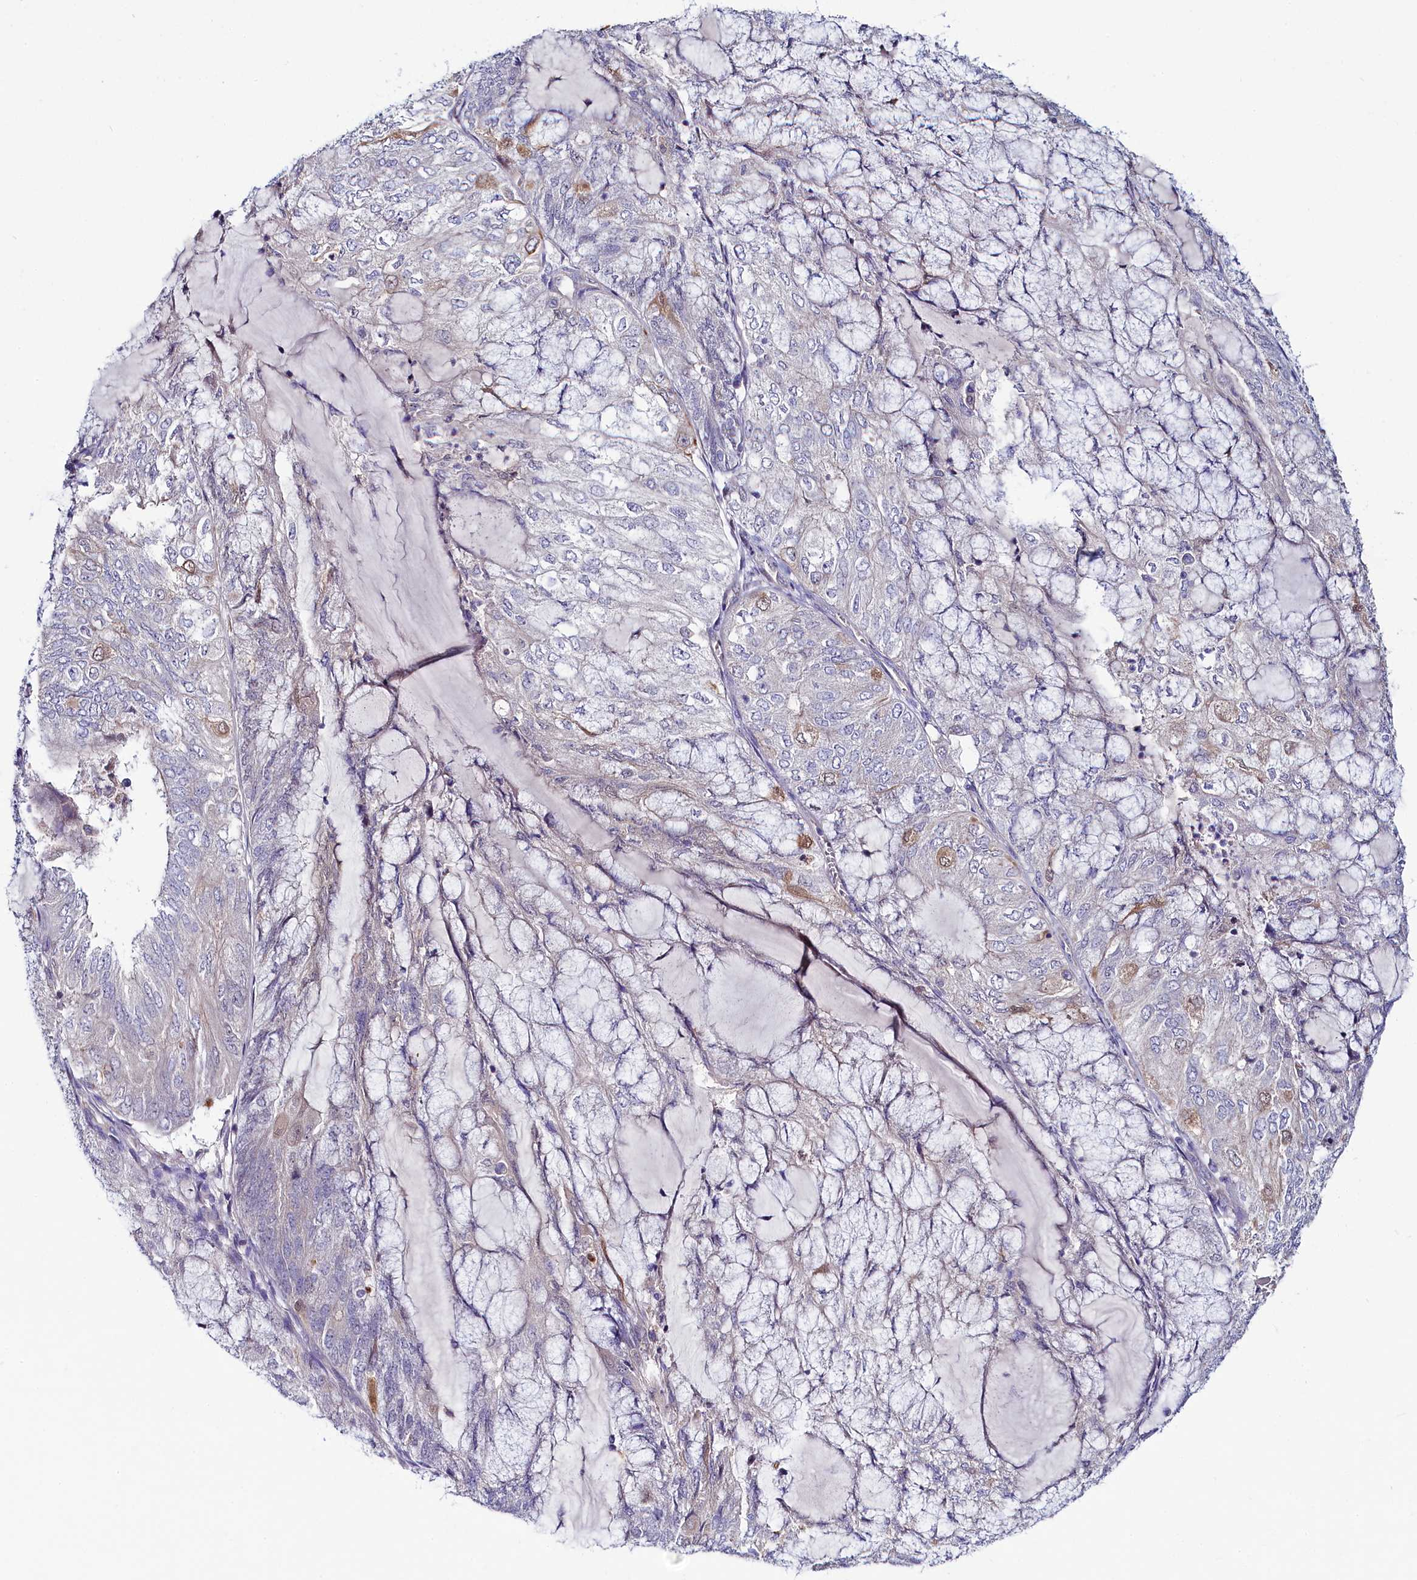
{"staining": {"intensity": "weak", "quantity": "<25%", "location": "cytoplasmic/membranous"}, "tissue": "endometrial cancer", "cell_type": "Tumor cells", "image_type": "cancer", "snomed": [{"axis": "morphology", "description": "Adenocarcinoma, NOS"}, {"axis": "topography", "description": "Endometrium"}], "caption": "This micrograph is of endometrial cancer stained with immunohistochemistry to label a protein in brown with the nuclei are counter-stained blue. There is no expression in tumor cells. (Immunohistochemistry, brightfield microscopy, high magnification).", "gene": "ASTE1", "patient": {"sex": "female", "age": 81}}